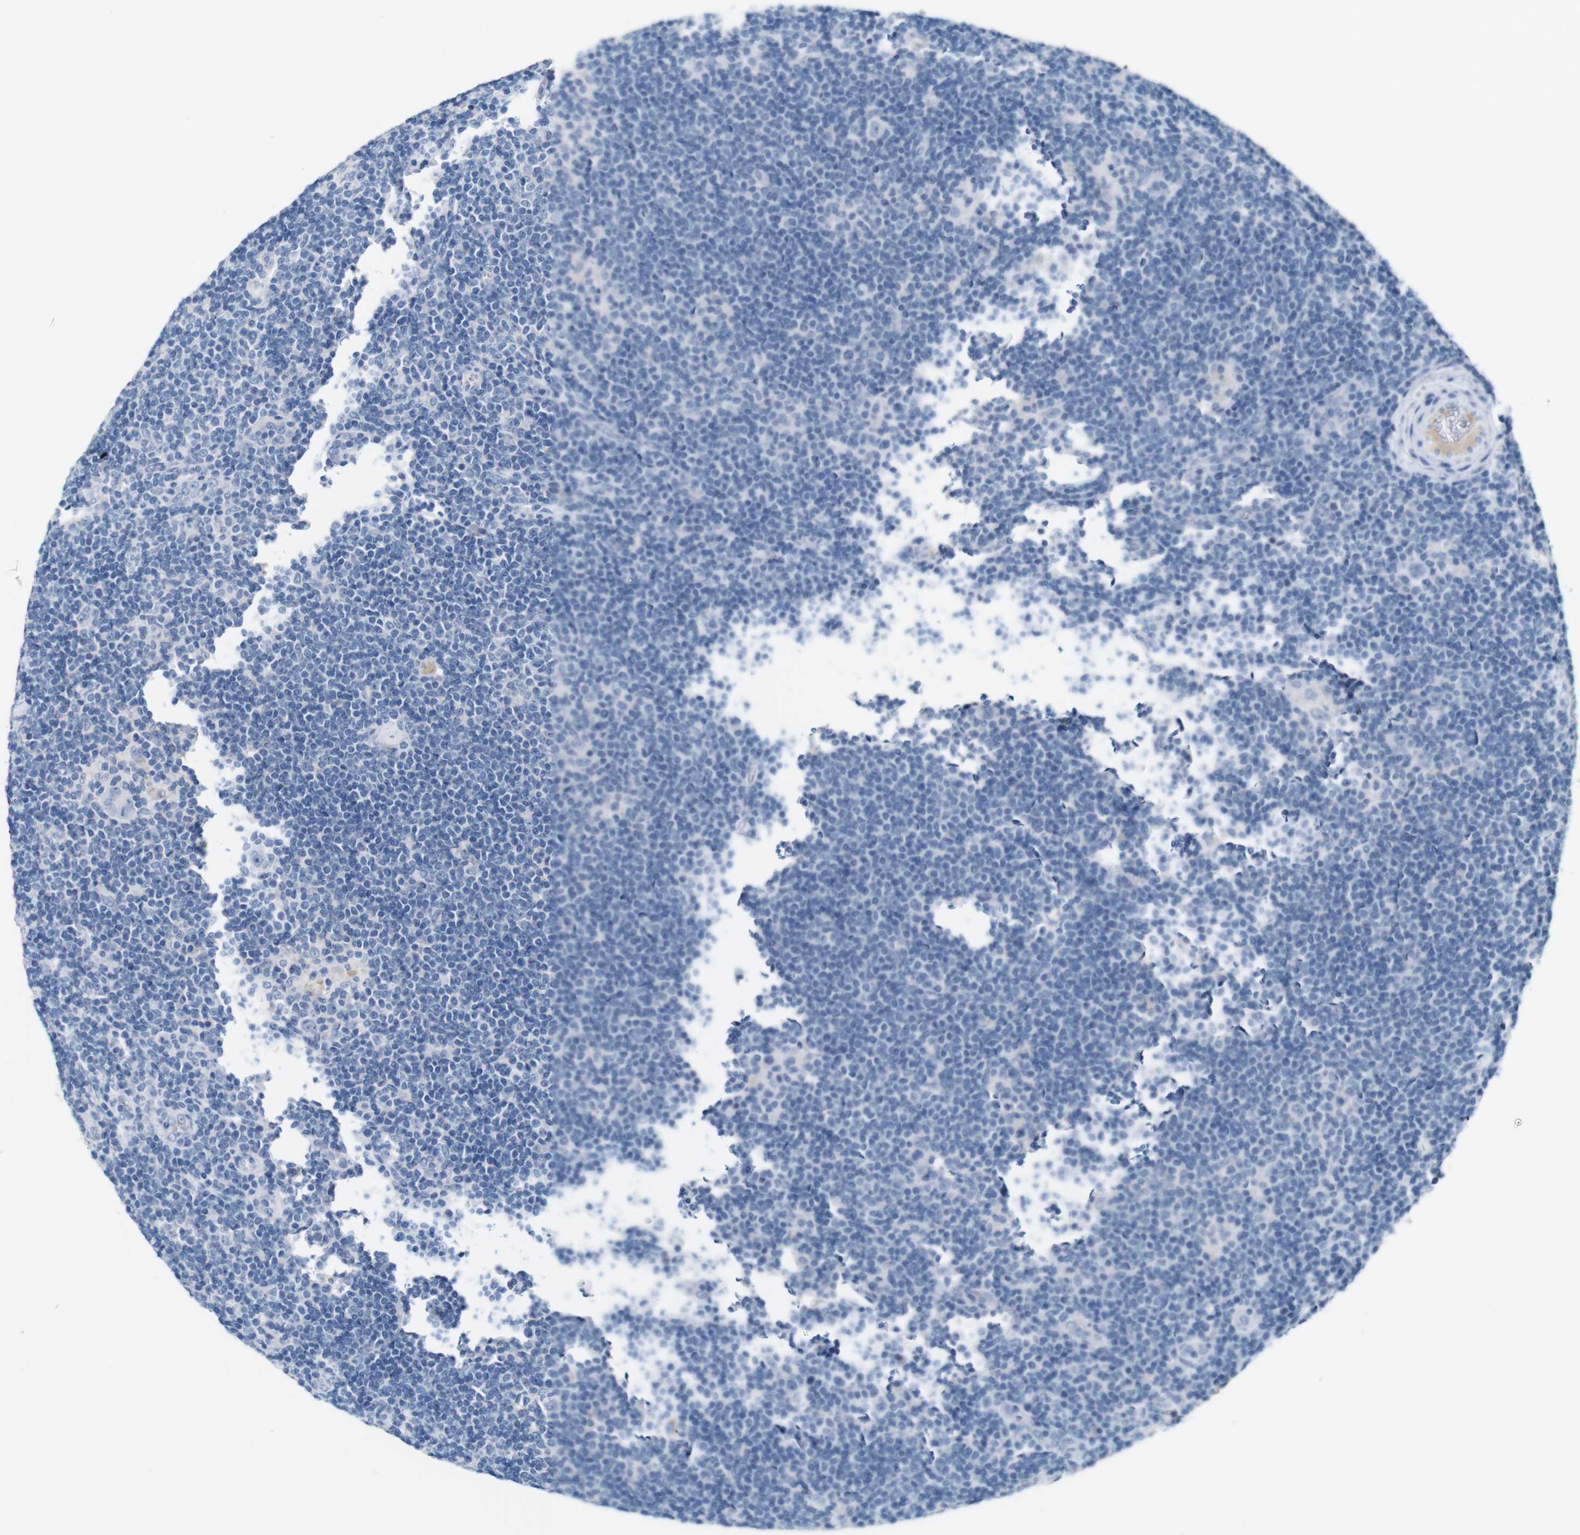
{"staining": {"intensity": "negative", "quantity": "none", "location": "none"}, "tissue": "lymphoma", "cell_type": "Tumor cells", "image_type": "cancer", "snomed": [{"axis": "morphology", "description": "Hodgkin's disease, NOS"}, {"axis": "topography", "description": "Lymph node"}], "caption": "A high-resolution micrograph shows immunohistochemistry staining of lymphoma, which displays no significant expression in tumor cells.", "gene": "IGSF8", "patient": {"sex": "female", "age": 57}}